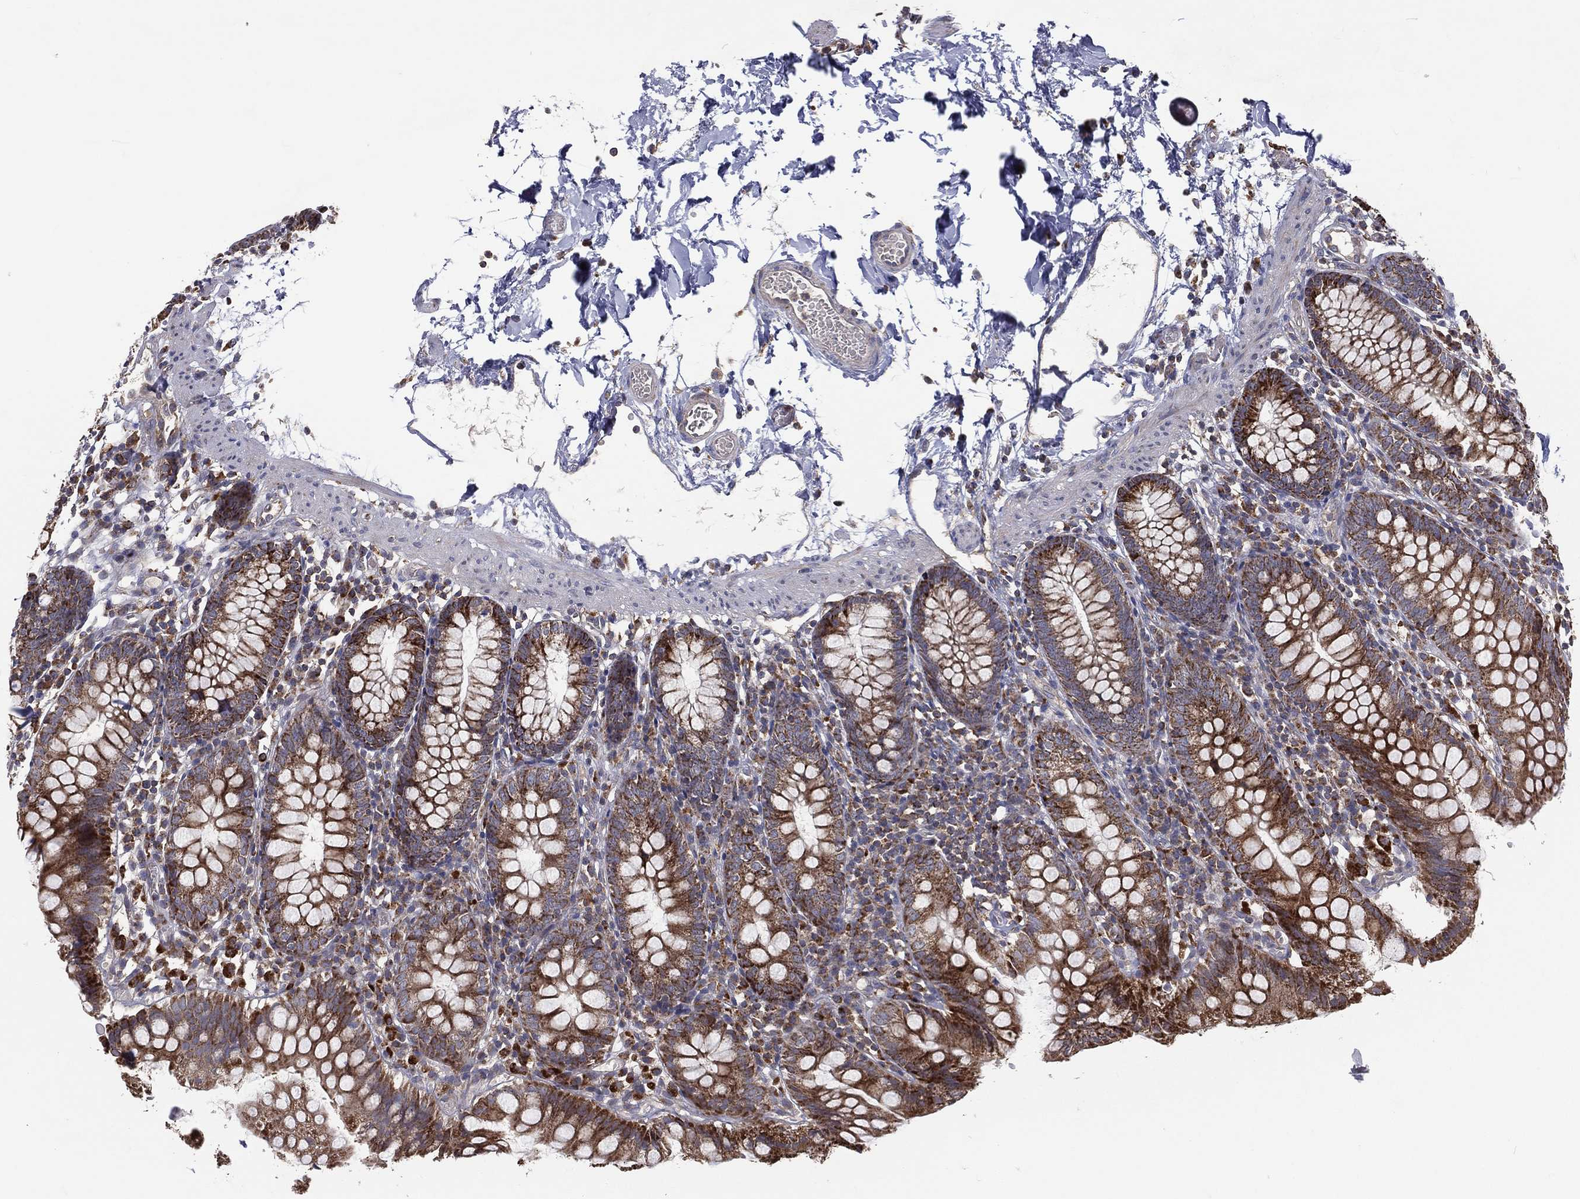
{"staining": {"intensity": "strong", "quantity": ">75%", "location": "cytoplasmic/membranous"}, "tissue": "small intestine", "cell_type": "Glandular cells", "image_type": "normal", "snomed": [{"axis": "morphology", "description": "Normal tissue, NOS"}, {"axis": "topography", "description": "Small intestine"}], "caption": "Immunohistochemical staining of unremarkable small intestine shows >75% levels of strong cytoplasmic/membranous protein staining in about >75% of glandular cells. Nuclei are stained in blue.", "gene": "STARD3", "patient": {"sex": "female", "age": 90}}